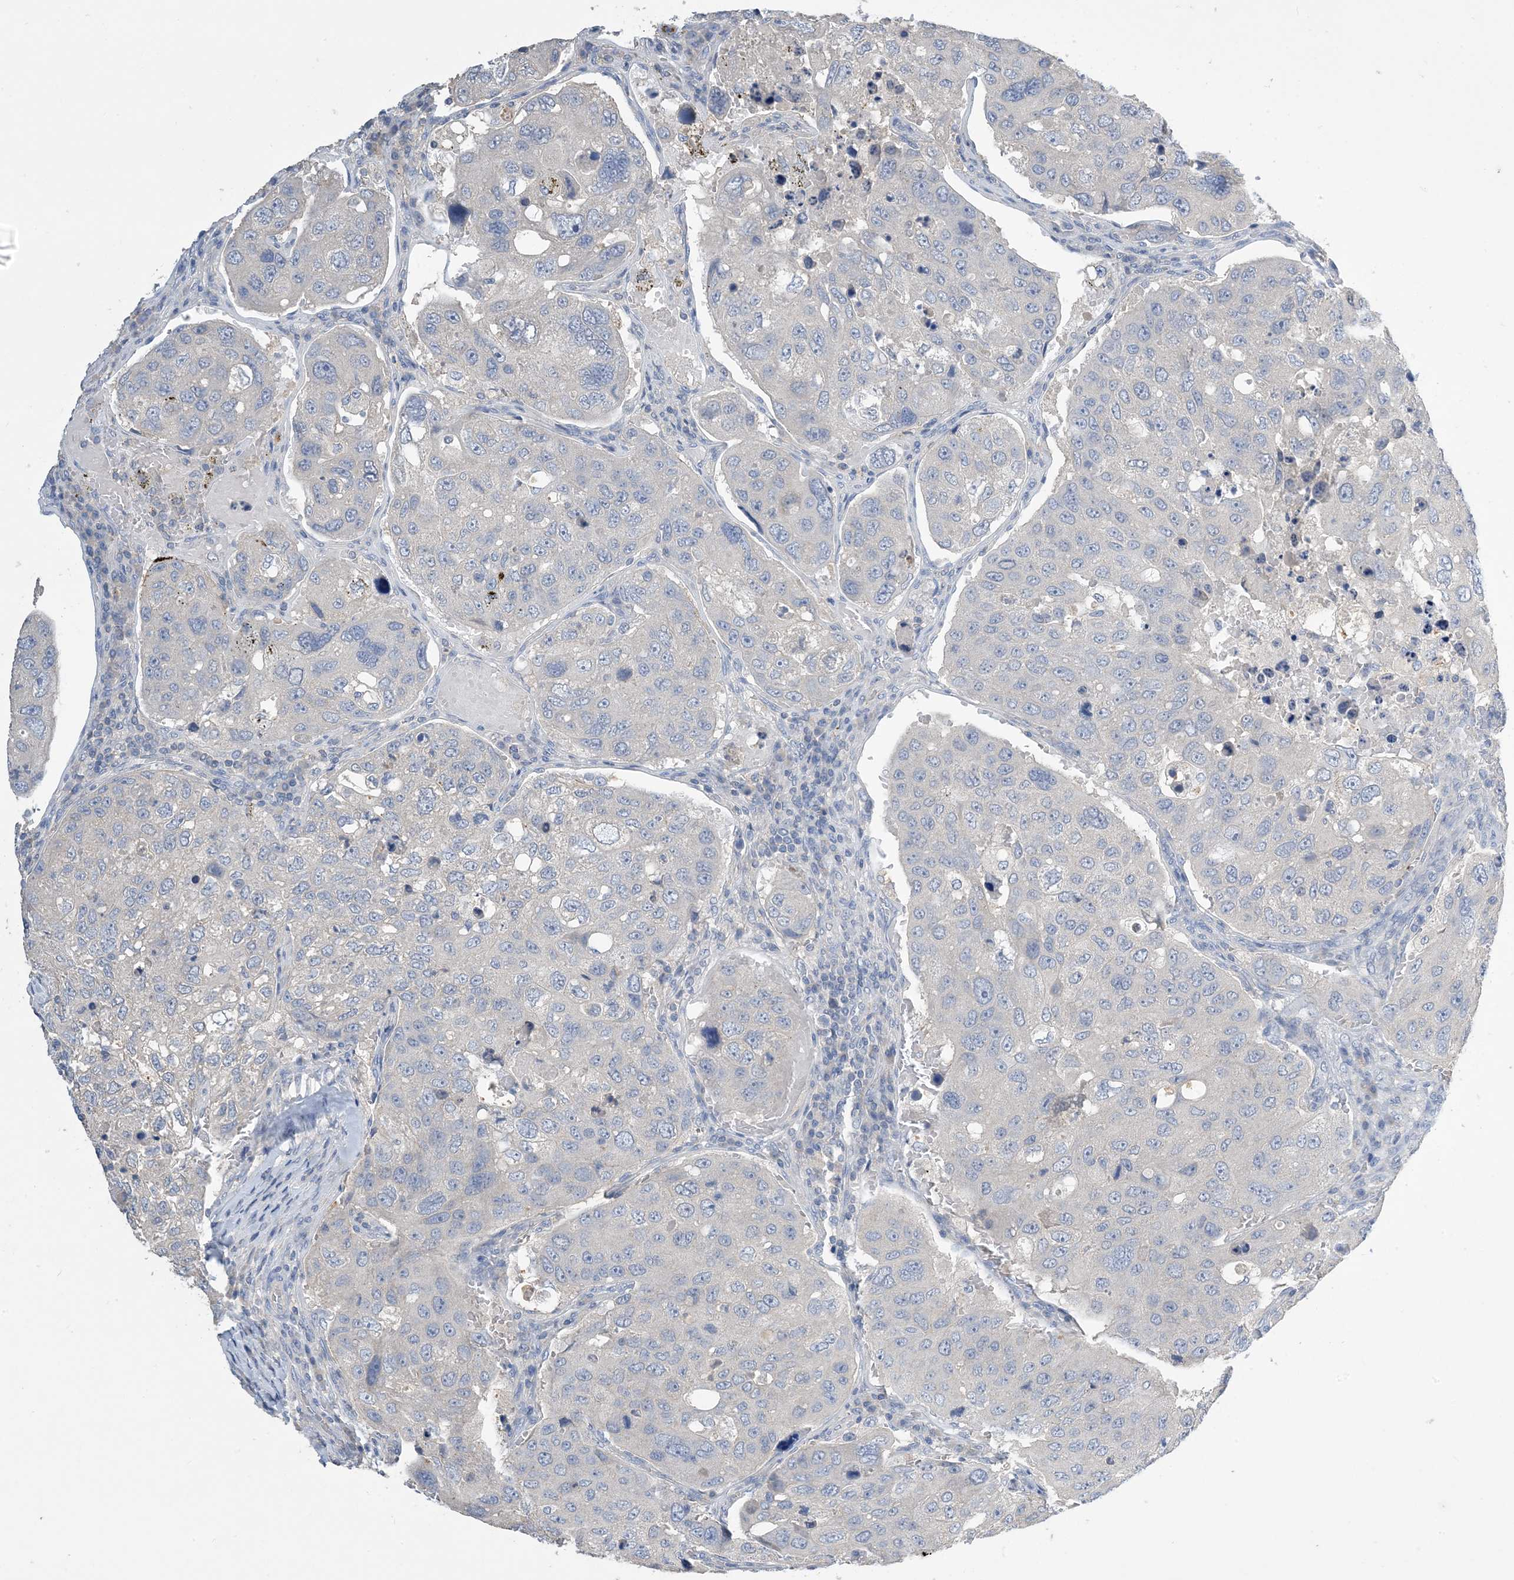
{"staining": {"intensity": "negative", "quantity": "none", "location": "none"}, "tissue": "urothelial cancer", "cell_type": "Tumor cells", "image_type": "cancer", "snomed": [{"axis": "morphology", "description": "Urothelial carcinoma, High grade"}, {"axis": "topography", "description": "Lymph node"}, {"axis": "topography", "description": "Urinary bladder"}], "caption": "This photomicrograph is of urothelial carcinoma (high-grade) stained with IHC to label a protein in brown with the nuclei are counter-stained blue. There is no staining in tumor cells.", "gene": "KPRP", "patient": {"sex": "male", "age": 51}}